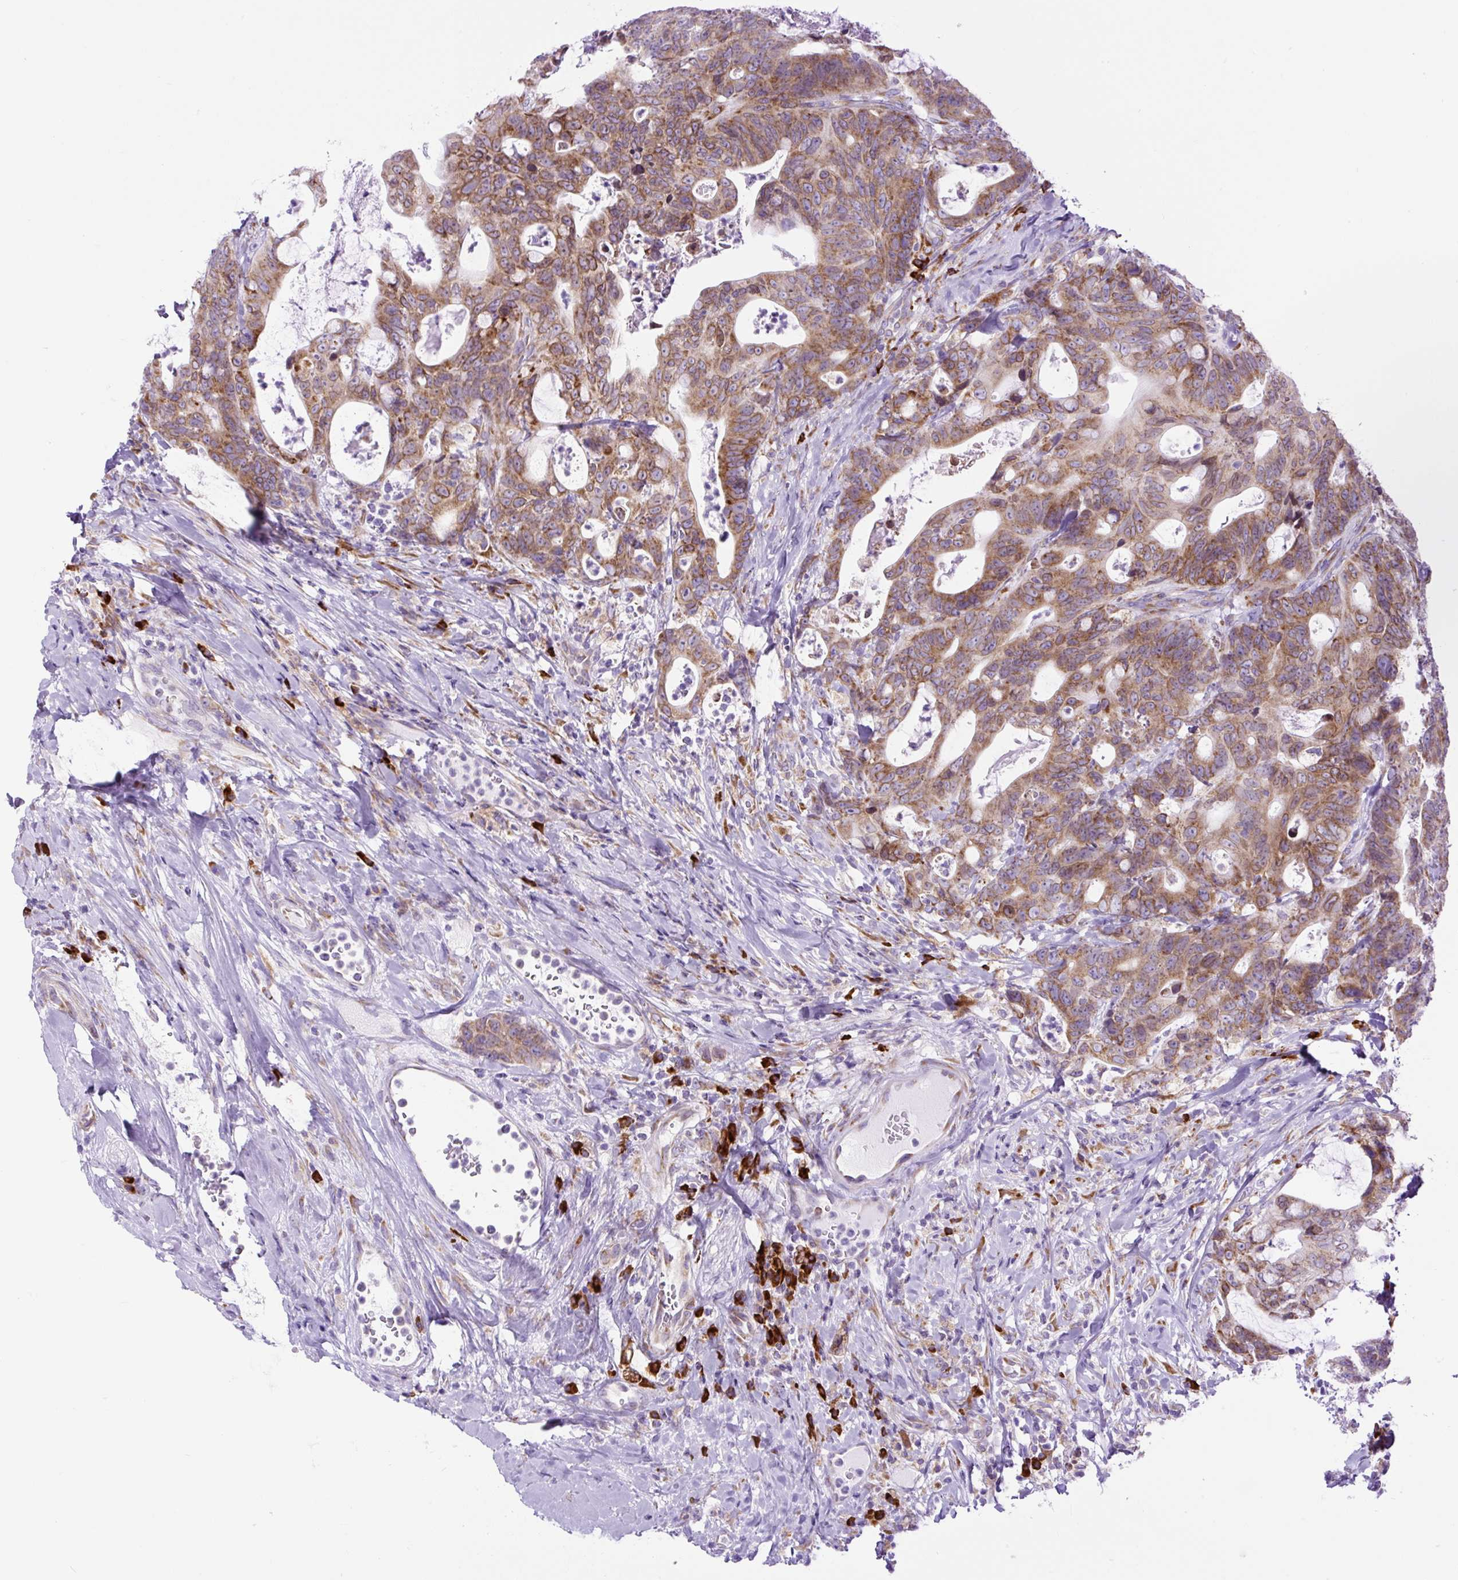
{"staining": {"intensity": "moderate", "quantity": ">75%", "location": "cytoplasmic/membranous"}, "tissue": "colorectal cancer", "cell_type": "Tumor cells", "image_type": "cancer", "snomed": [{"axis": "morphology", "description": "Adenocarcinoma, NOS"}, {"axis": "topography", "description": "Colon"}], "caption": "Protein staining of colorectal cancer tissue reveals moderate cytoplasmic/membranous staining in approximately >75% of tumor cells.", "gene": "DDOST", "patient": {"sex": "female", "age": 82}}